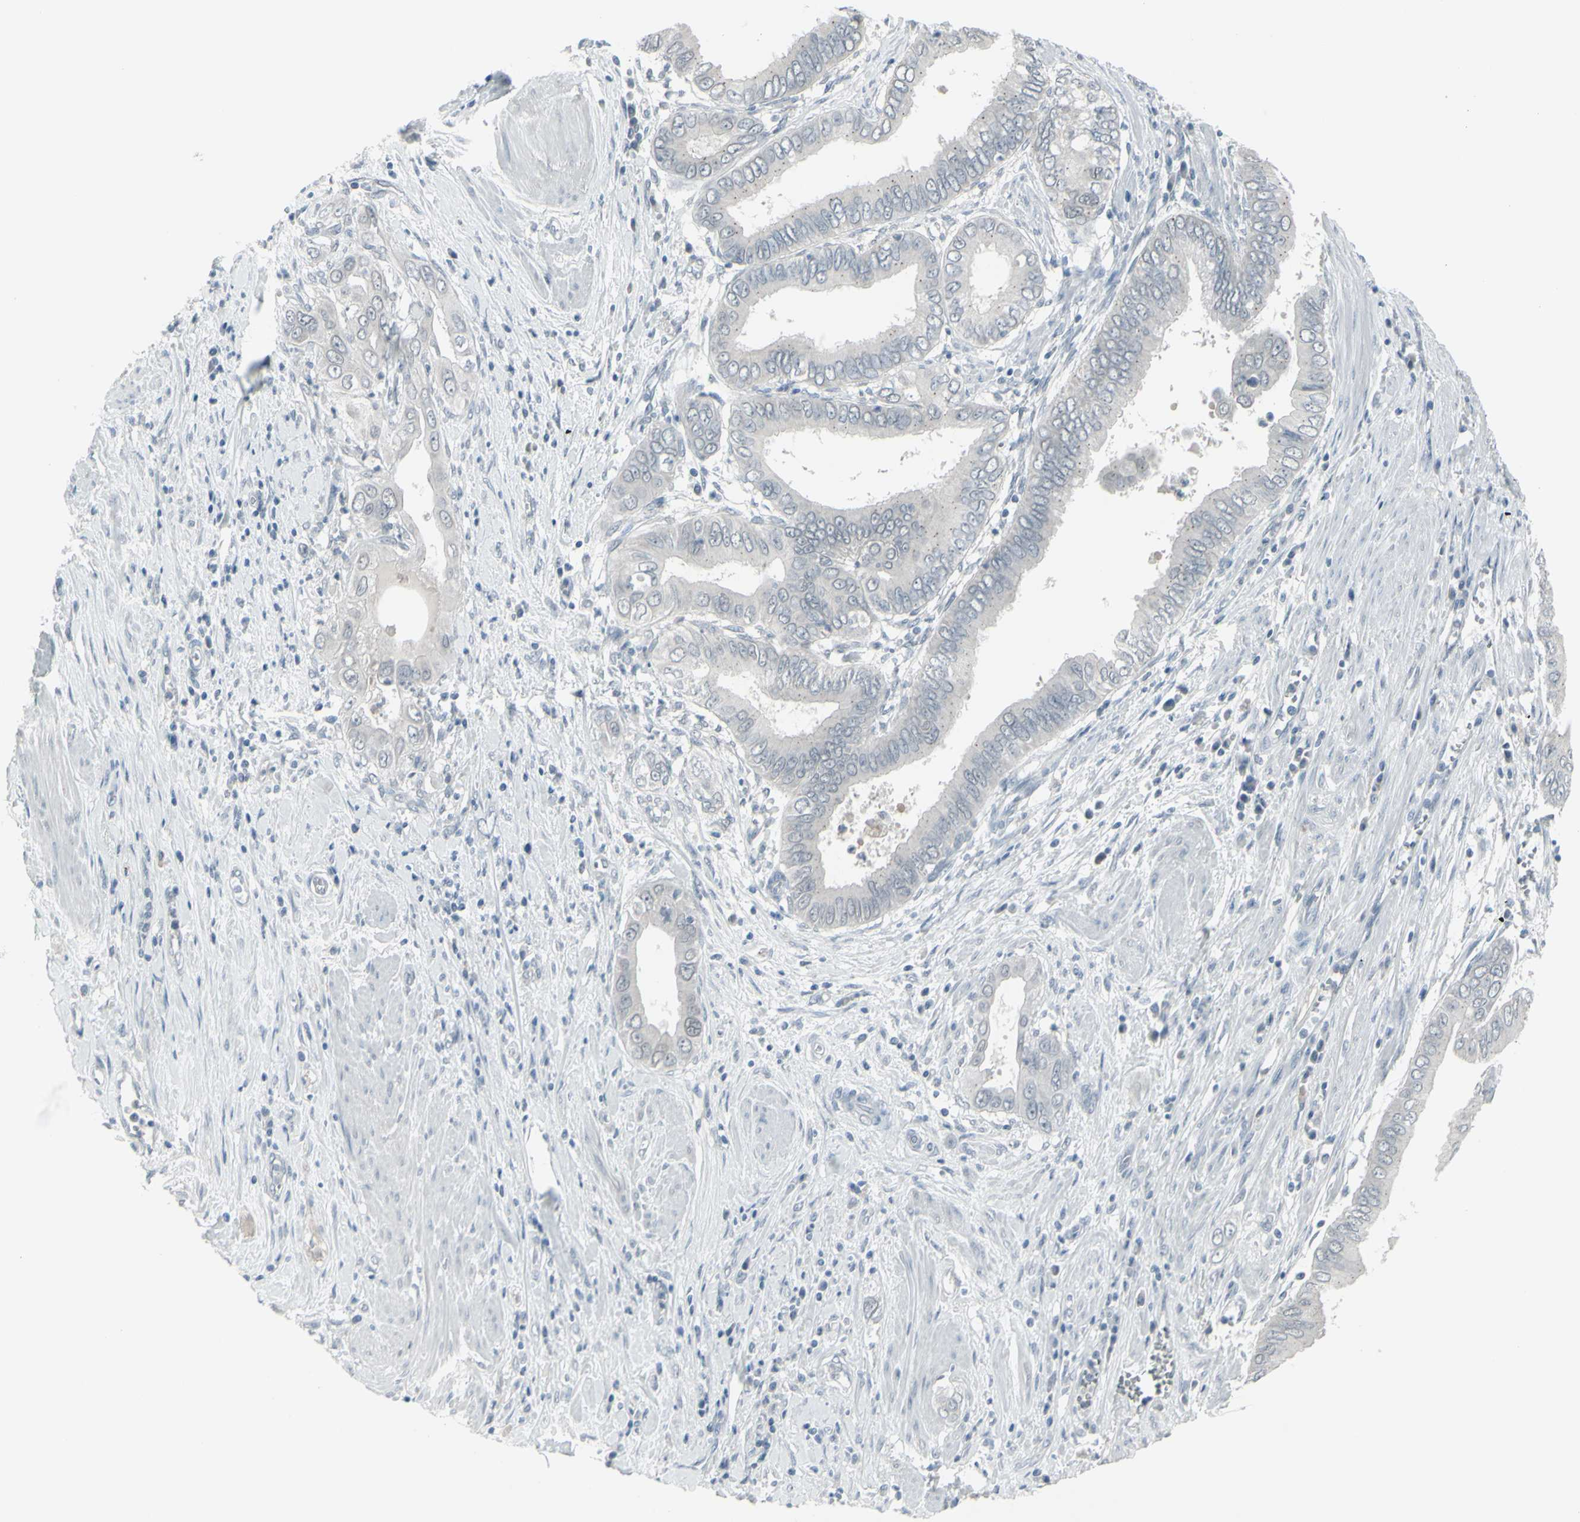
{"staining": {"intensity": "negative", "quantity": "none", "location": "none"}, "tissue": "pancreatic cancer", "cell_type": "Tumor cells", "image_type": "cancer", "snomed": [{"axis": "morphology", "description": "Normal tissue, NOS"}, {"axis": "topography", "description": "Lymph node"}], "caption": "IHC of human pancreatic cancer reveals no expression in tumor cells.", "gene": "RAB3A", "patient": {"sex": "male", "age": 50}}